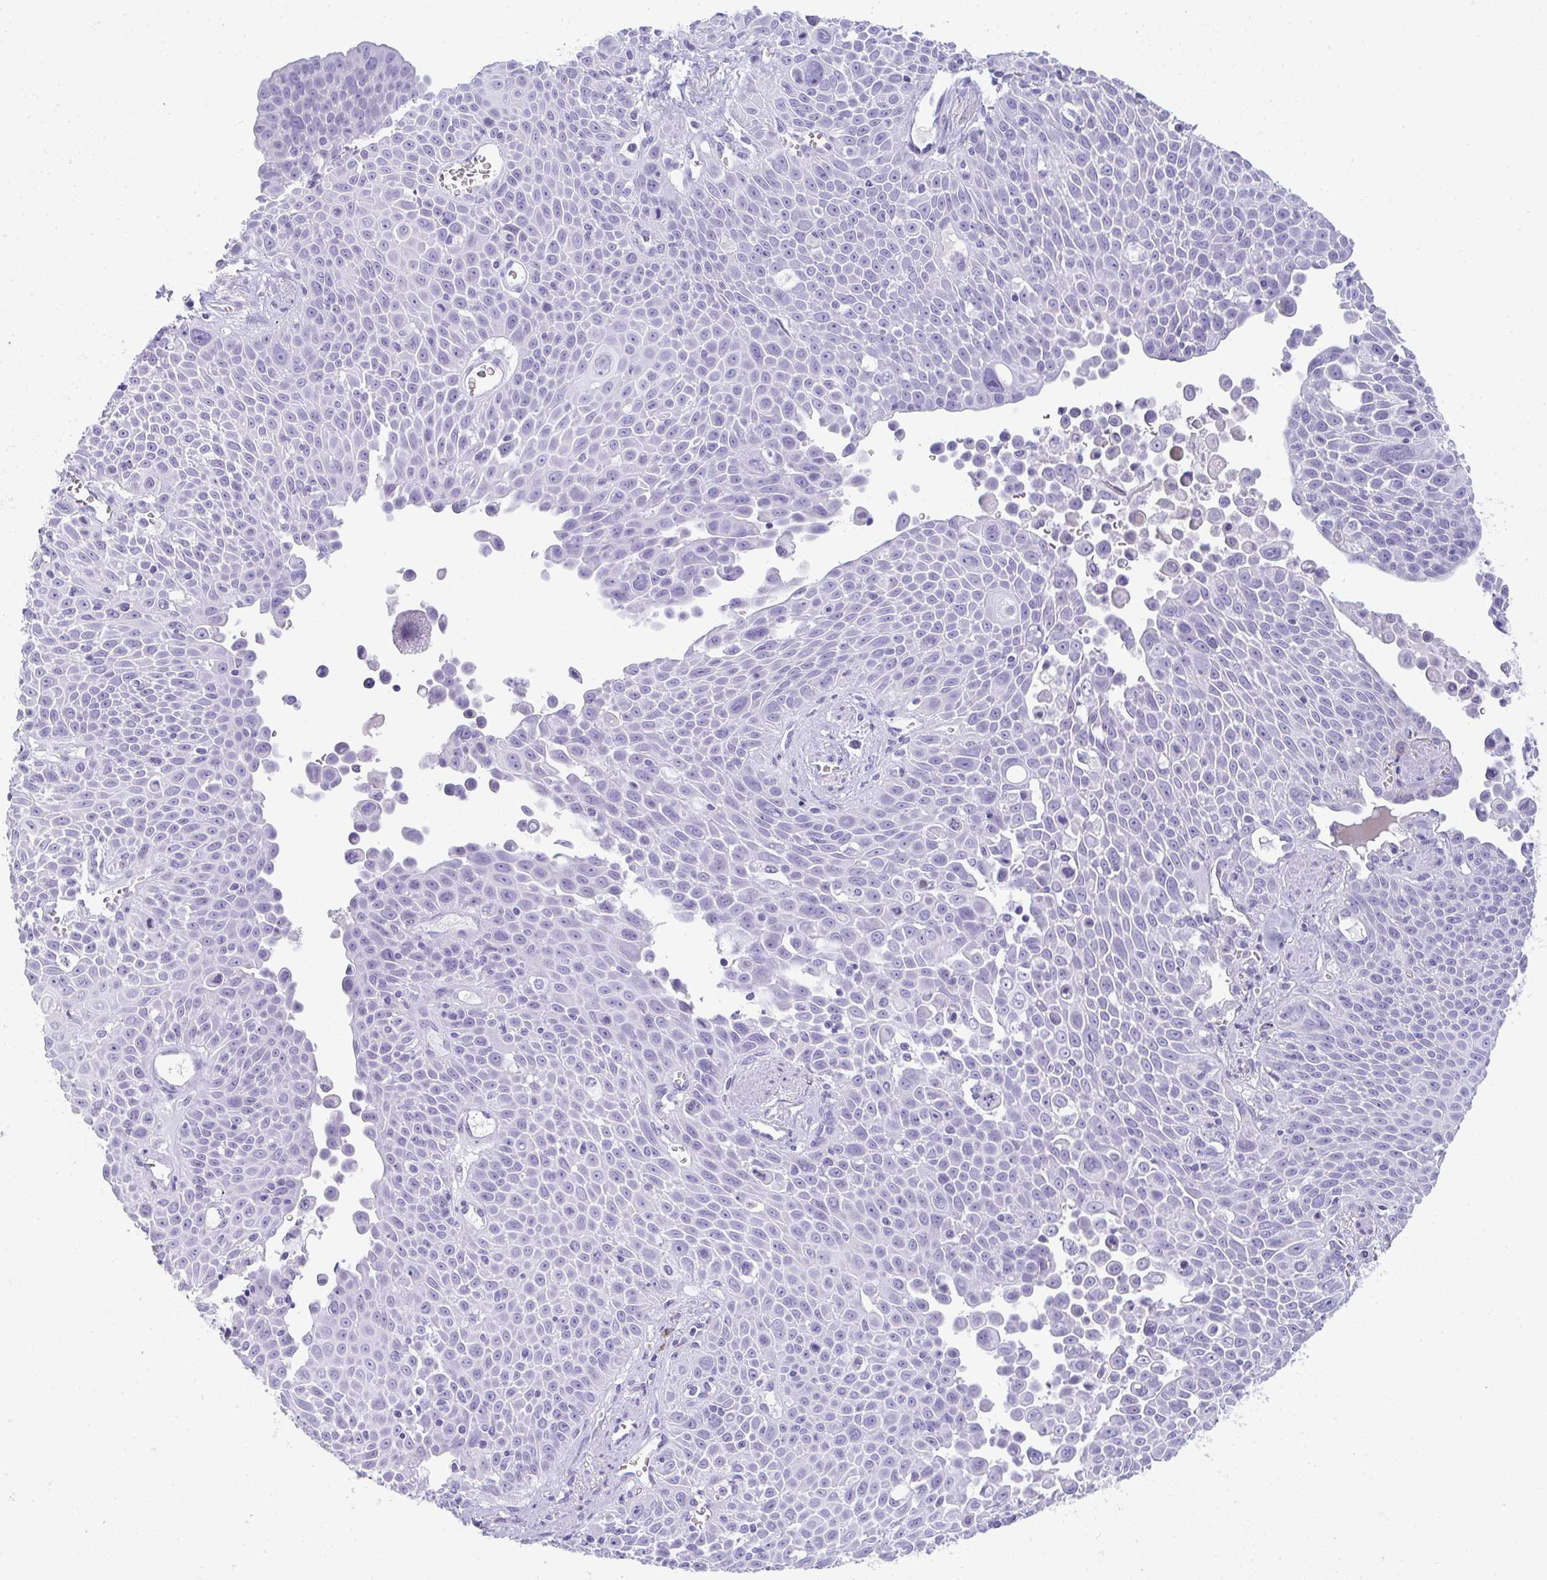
{"staining": {"intensity": "negative", "quantity": "none", "location": "none"}, "tissue": "lung cancer", "cell_type": "Tumor cells", "image_type": "cancer", "snomed": [{"axis": "morphology", "description": "Squamous cell carcinoma, NOS"}, {"axis": "morphology", "description": "Squamous cell carcinoma, metastatic, NOS"}, {"axis": "topography", "description": "Lymph node"}, {"axis": "topography", "description": "Lung"}], "caption": "The image shows no significant staining in tumor cells of lung metastatic squamous cell carcinoma.", "gene": "TTC30B", "patient": {"sex": "female", "age": 62}}